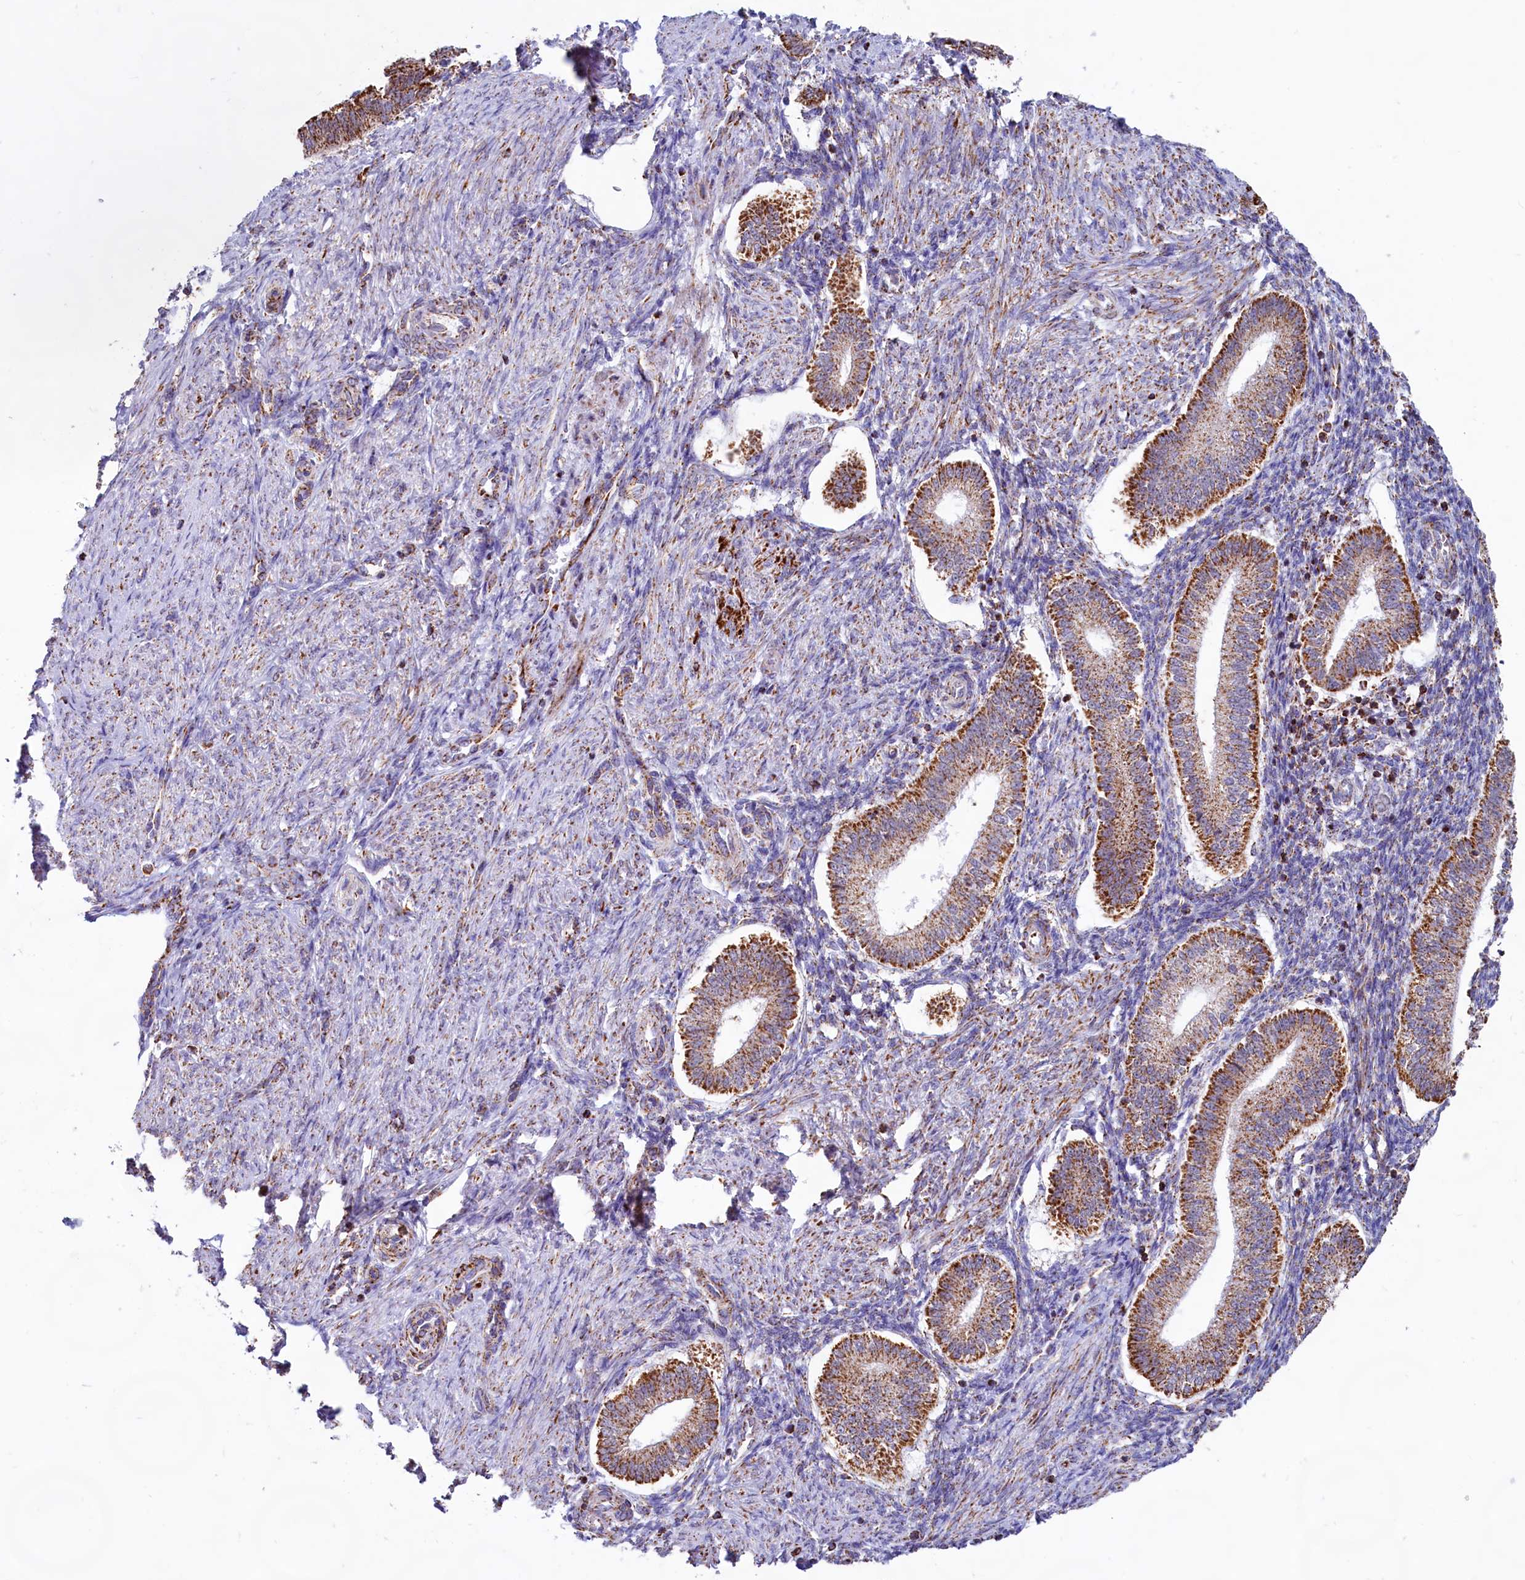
{"staining": {"intensity": "negative", "quantity": "none", "location": "none"}, "tissue": "endometrium", "cell_type": "Cells in endometrial stroma", "image_type": "normal", "snomed": [{"axis": "morphology", "description": "Normal tissue, NOS"}, {"axis": "topography", "description": "Endometrium"}], "caption": "Cells in endometrial stroma show no significant staining in unremarkable endometrium. The staining is performed using DAB (3,3'-diaminobenzidine) brown chromogen with nuclei counter-stained in using hematoxylin.", "gene": "C1D", "patient": {"sex": "female", "age": 24}}